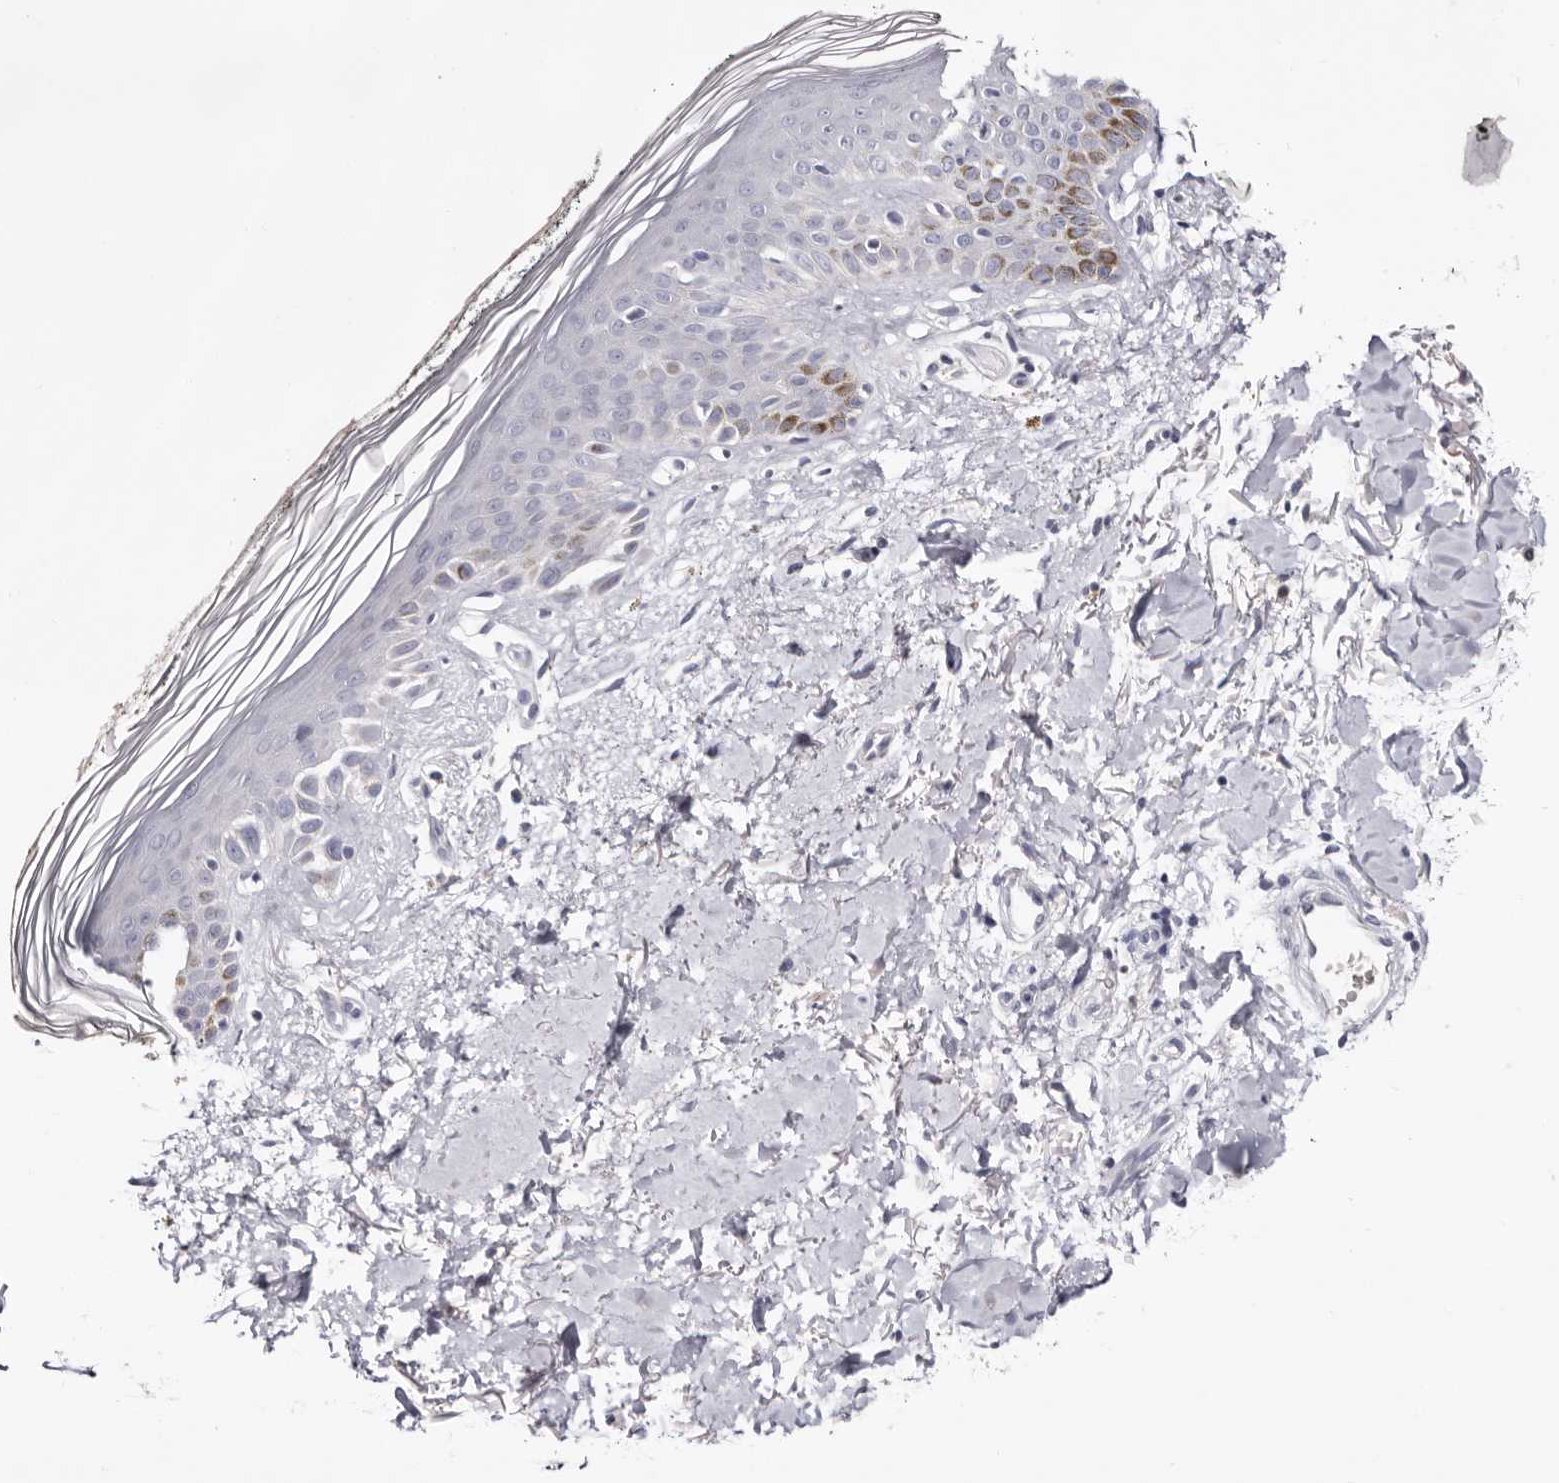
{"staining": {"intensity": "negative", "quantity": "none", "location": "none"}, "tissue": "skin", "cell_type": "Fibroblasts", "image_type": "normal", "snomed": [{"axis": "morphology", "description": "Normal tissue, NOS"}, {"axis": "topography", "description": "Skin"}], "caption": "The micrograph reveals no staining of fibroblasts in benign skin. The staining is performed using DAB (3,3'-diaminobenzidine) brown chromogen with nuclei counter-stained in using hematoxylin.", "gene": "LMLN", "patient": {"sex": "female", "age": 64}}